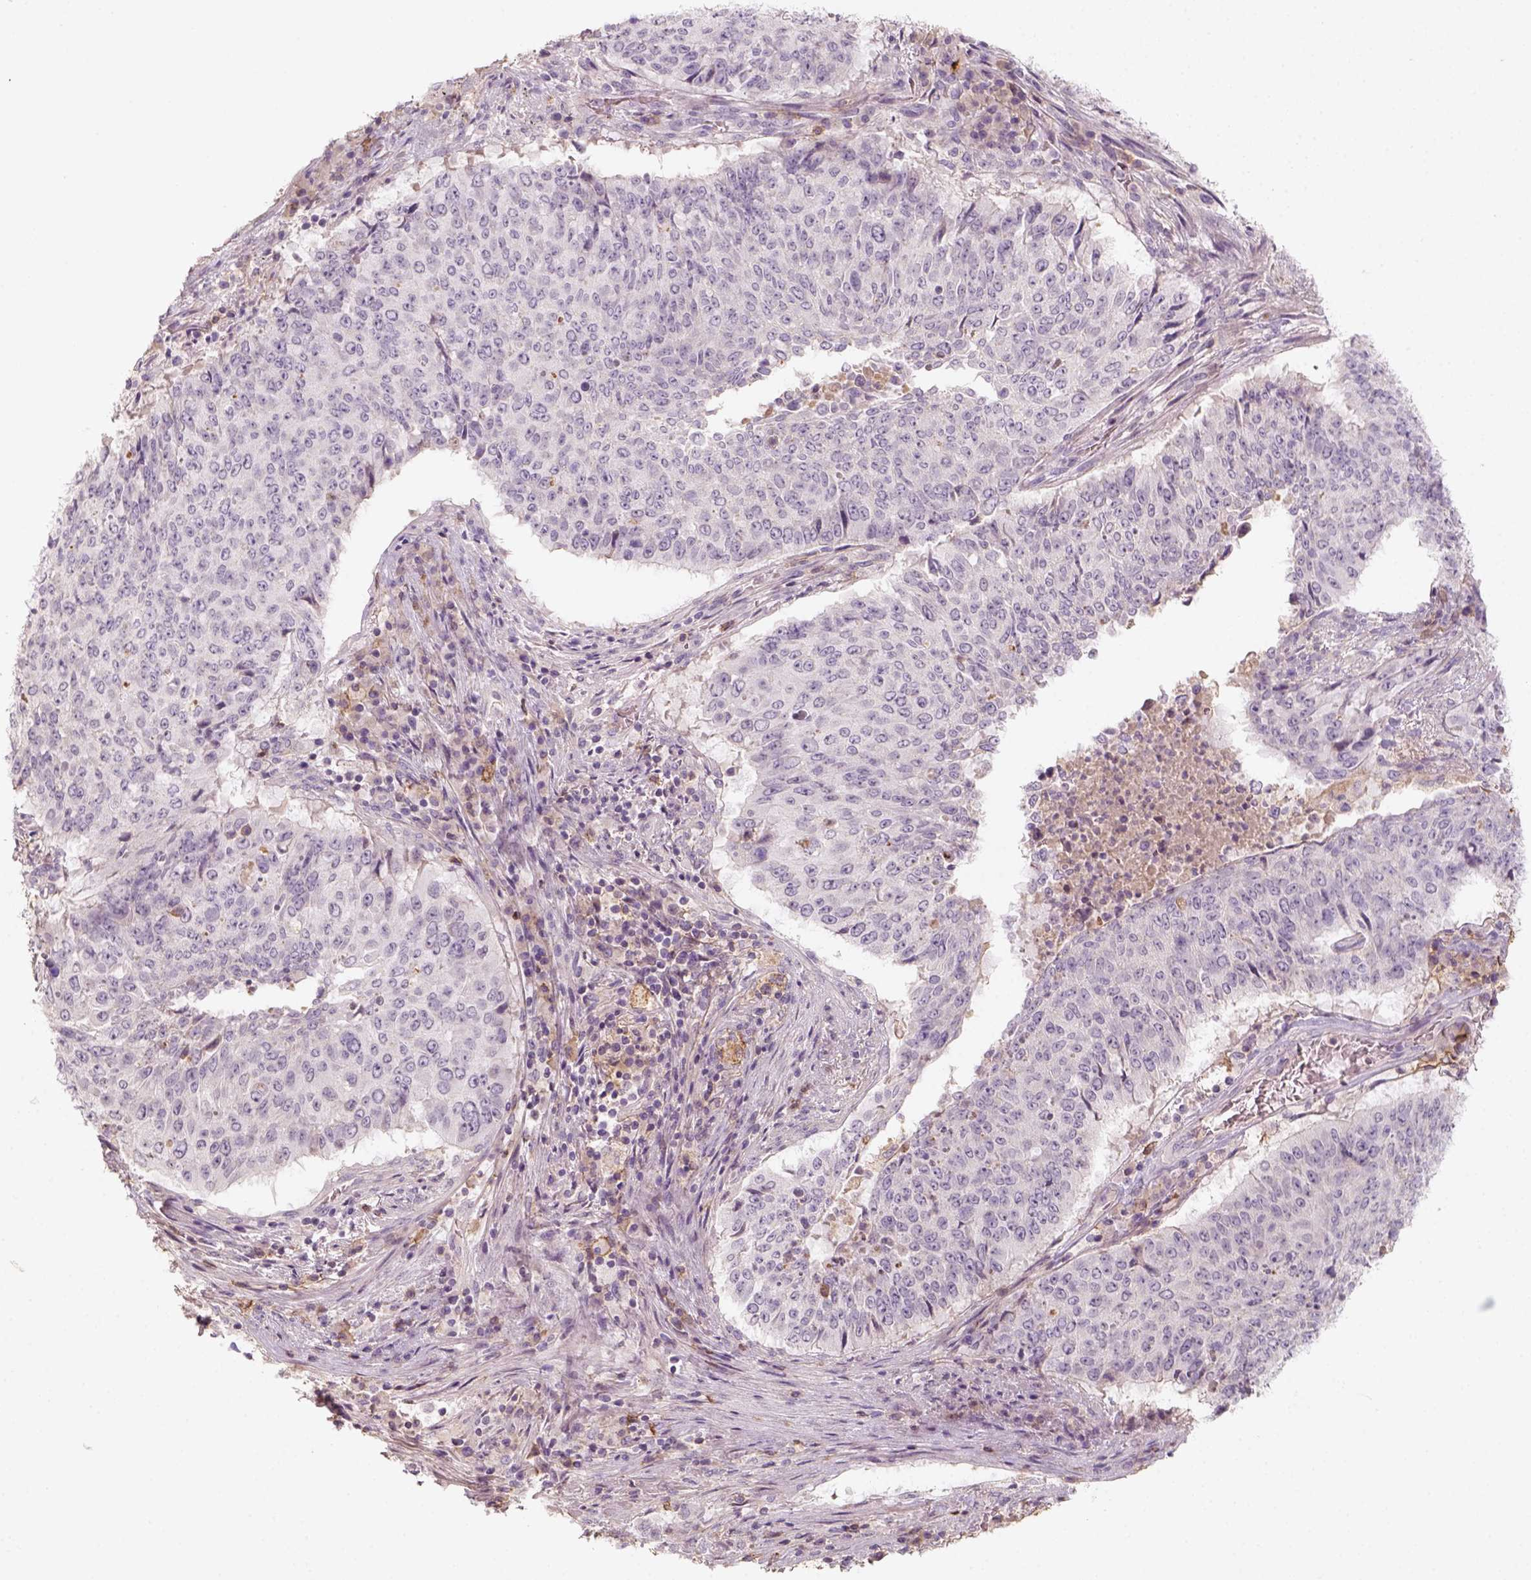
{"staining": {"intensity": "negative", "quantity": "none", "location": "none"}, "tissue": "lung cancer", "cell_type": "Tumor cells", "image_type": "cancer", "snomed": [{"axis": "morphology", "description": "Normal tissue, NOS"}, {"axis": "morphology", "description": "Squamous cell carcinoma, NOS"}, {"axis": "topography", "description": "Bronchus"}, {"axis": "topography", "description": "Lung"}], "caption": "Photomicrograph shows no protein positivity in tumor cells of lung cancer tissue. The staining was performed using DAB (3,3'-diaminobenzidine) to visualize the protein expression in brown, while the nuclei were stained in blue with hematoxylin (Magnification: 20x).", "gene": "AQP9", "patient": {"sex": "male", "age": 64}}